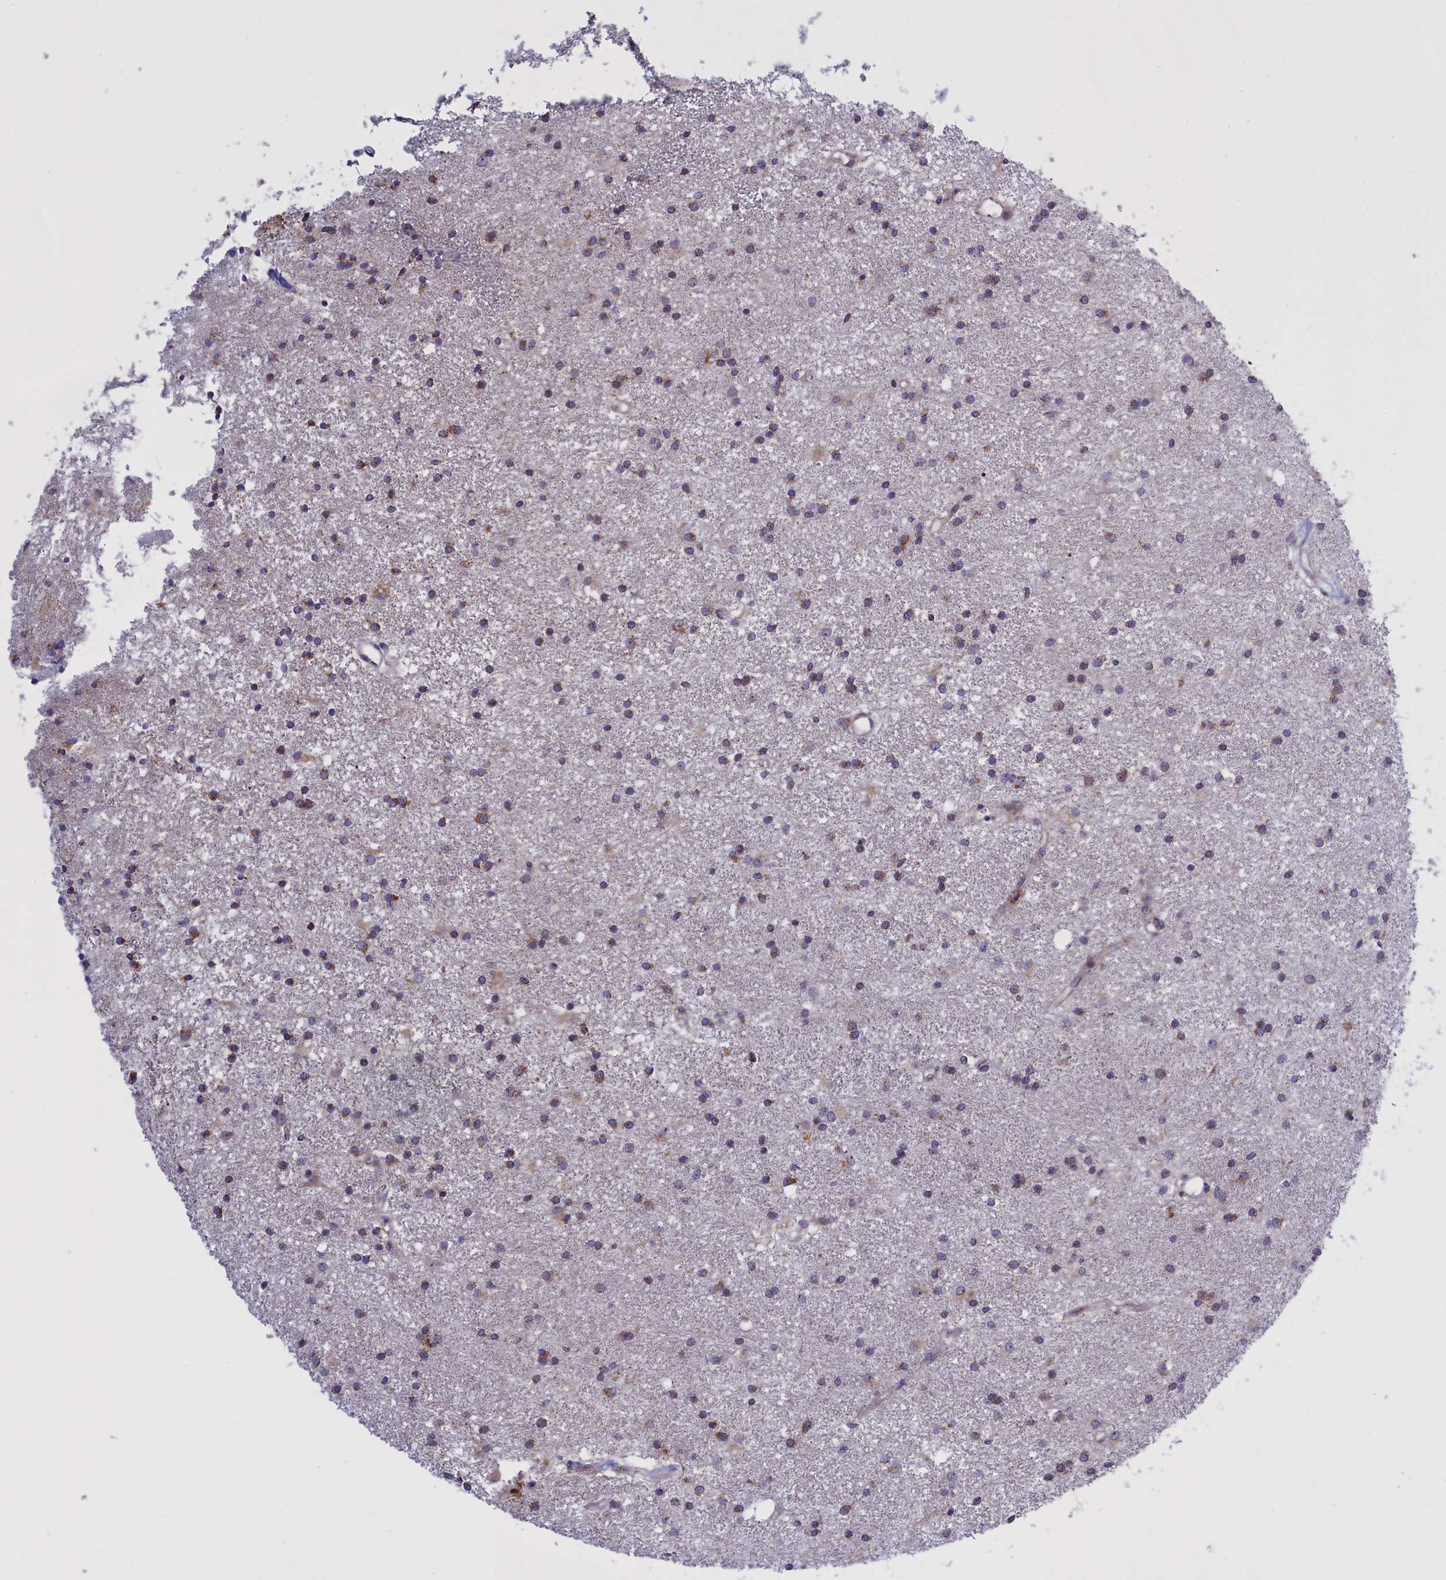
{"staining": {"intensity": "moderate", "quantity": "<25%", "location": "cytoplasmic/membranous"}, "tissue": "glioma", "cell_type": "Tumor cells", "image_type": "cancer", "snomed": [{"axis": "morphology", "description": "Glioma, malignant, High grade"}, {"axis": "topography", "description": "Brain"}], "caption": "Immunohistochemical staining of glioma displays low levels of moderate cytoplasmic/membranous expression in about <25% of tumor cells.", "gene": "MPND", "patient": {"sex": "male", "age": 77}}